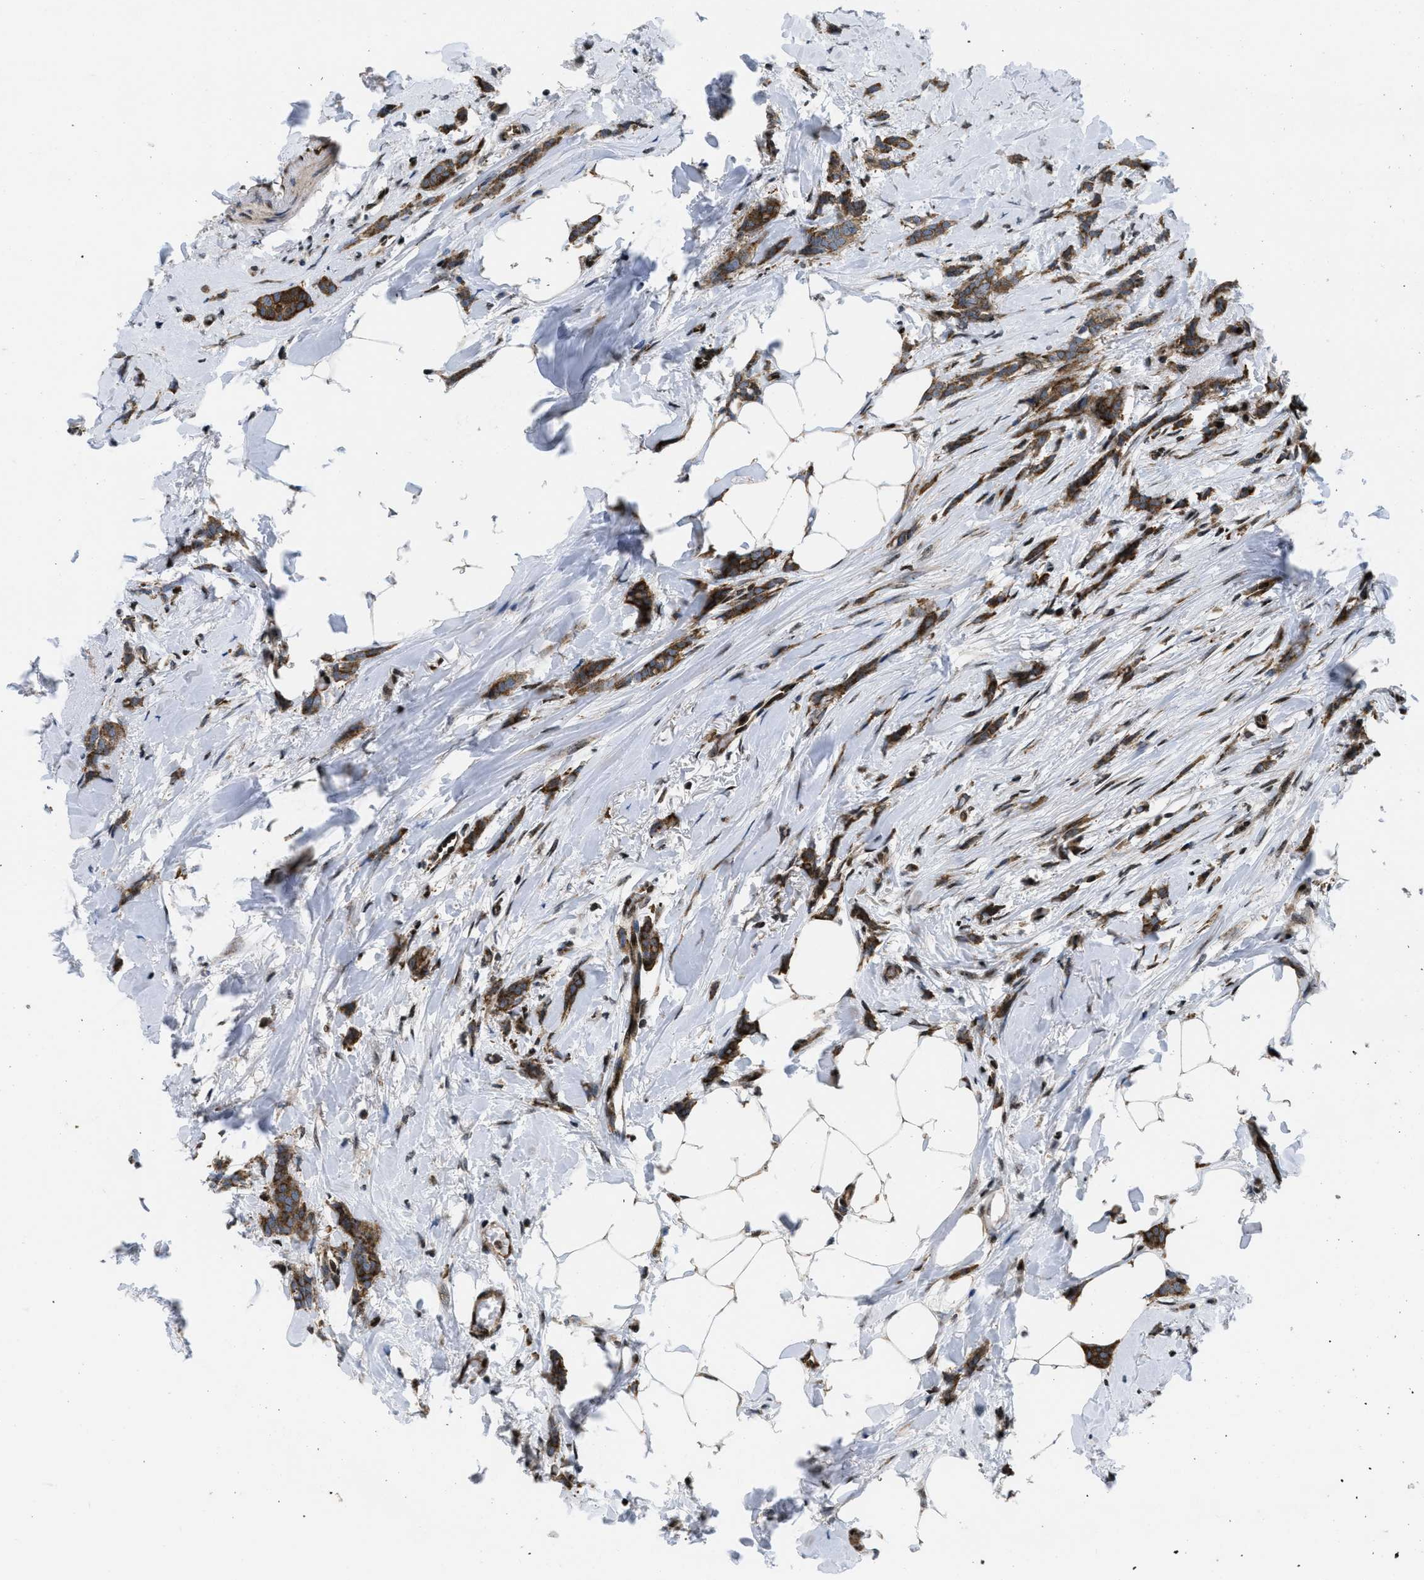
{"staining": {"intensity": "strong", "quantity": ">75%", "location": "cytoplasmic/membranous"}, "tissue": "breast cancer", "cell_type": "Tumor cells", "image_type": "cancer", "snomed": [{"axis": "morphology", "description": "Lobular carcinoma, in situ"}, {"axis": "morphology", "description": "Lobular carcinoma"}, {"axis": "topography", "description": "Breast"}], "caption": "Immunohistochemical staining of human breast cancer displays strong cytoplasmic/membranous protein expression in about >75% of tumor cells.", "gene": "PPP2CB", "patient": {"sex": "female", "age": 41}}